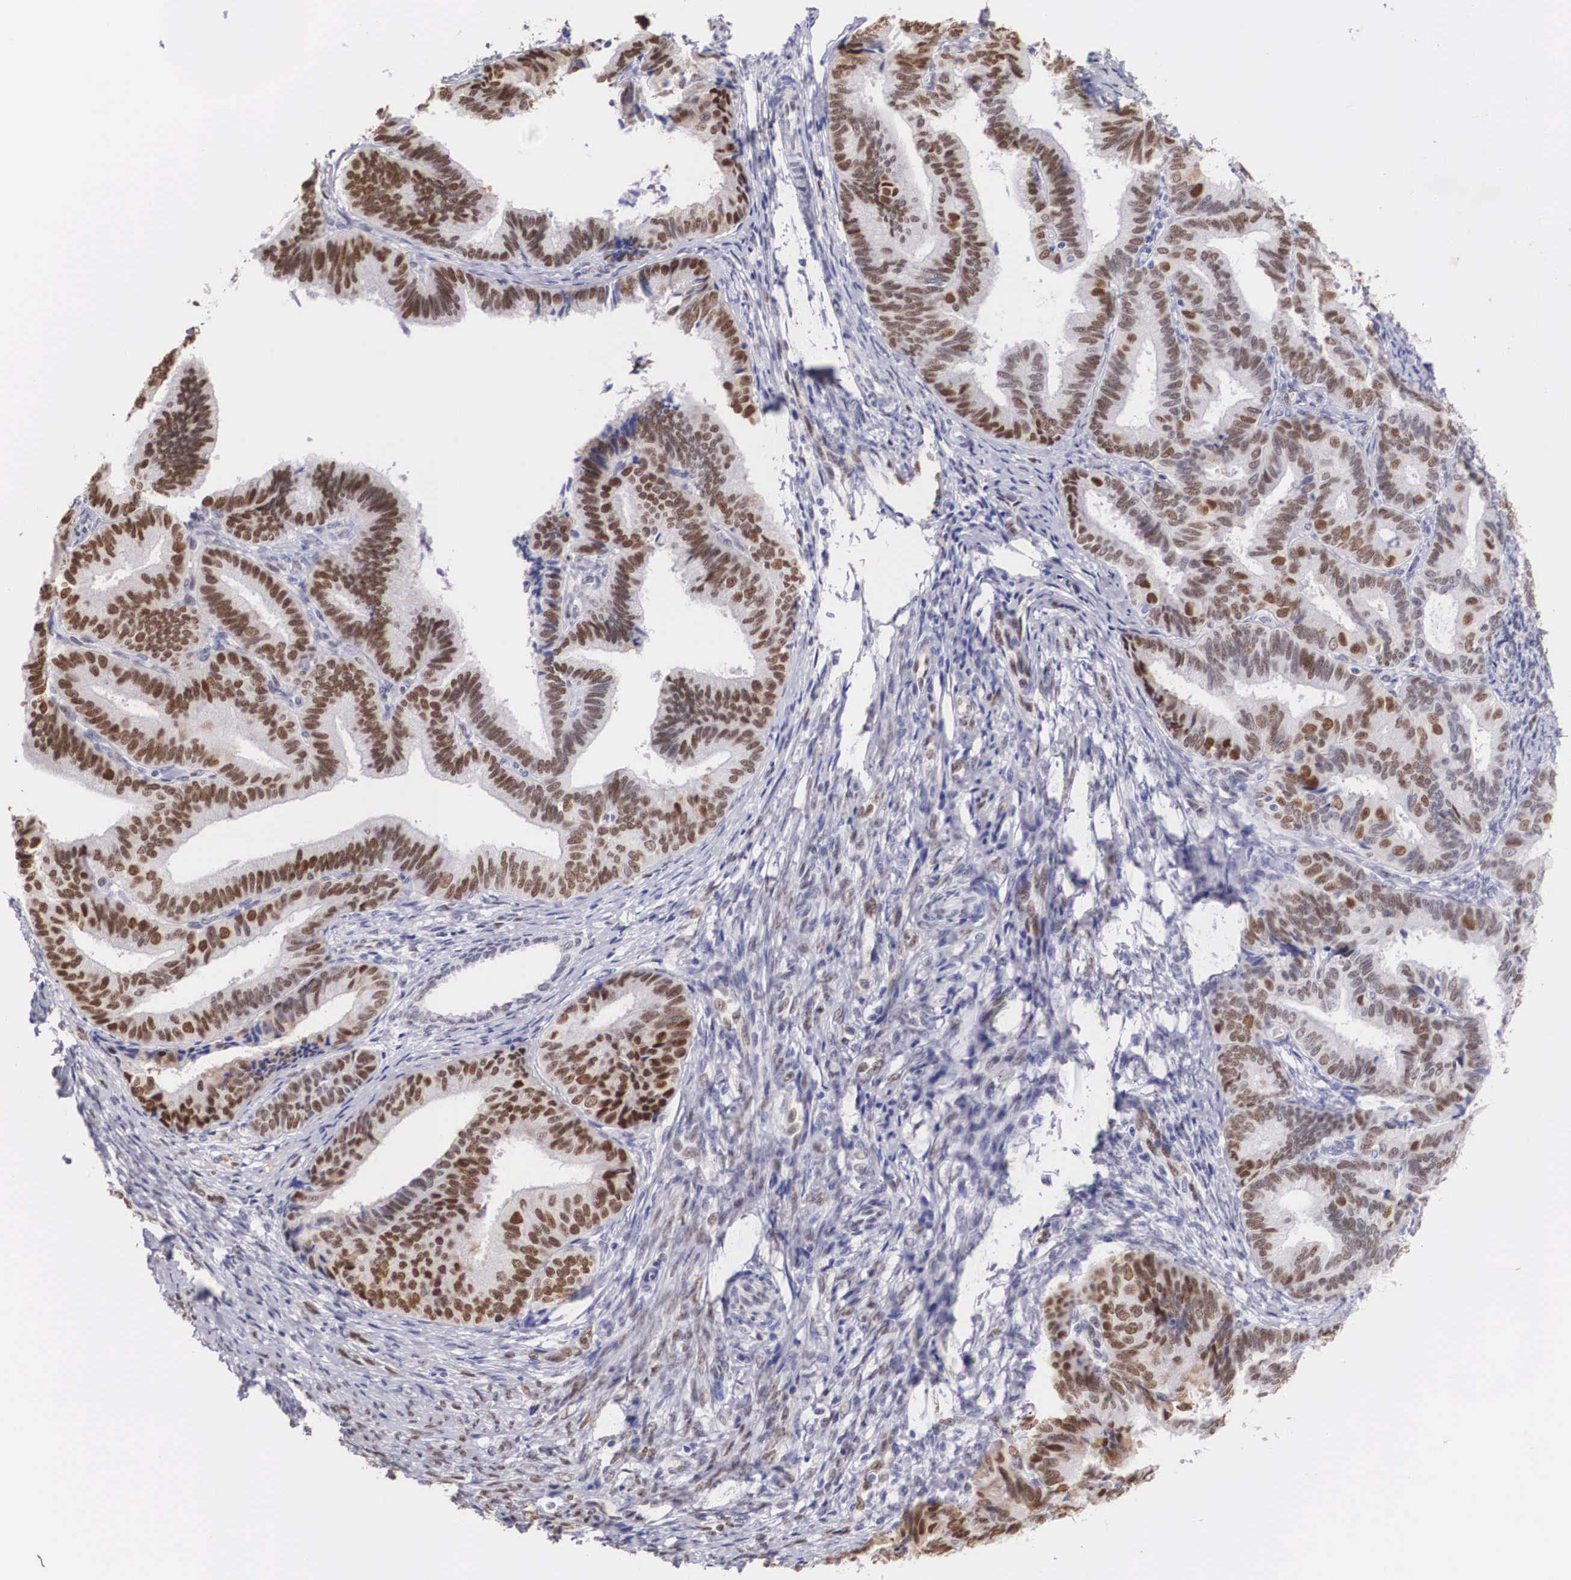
{"staining": {"intensity": "strong", "quantity": ">75%", "location": "nuclear"}, "tissue": "endometrial cancer", "cell_type": "Tumor cells", "image_type": "cancer", "snomed": [{"axis": "morphology", "description": "Adenocarcinoma, NOS"}, {"axis": "topography", "description": "Endometrium"}], "caption": "The immunohistochemical stain shows strong nuclear staining in tumor cells of endometrial adenocarcinoma tissue.", "gene": "HMGN5", "patient": {"sex": "female", "age": 63}}